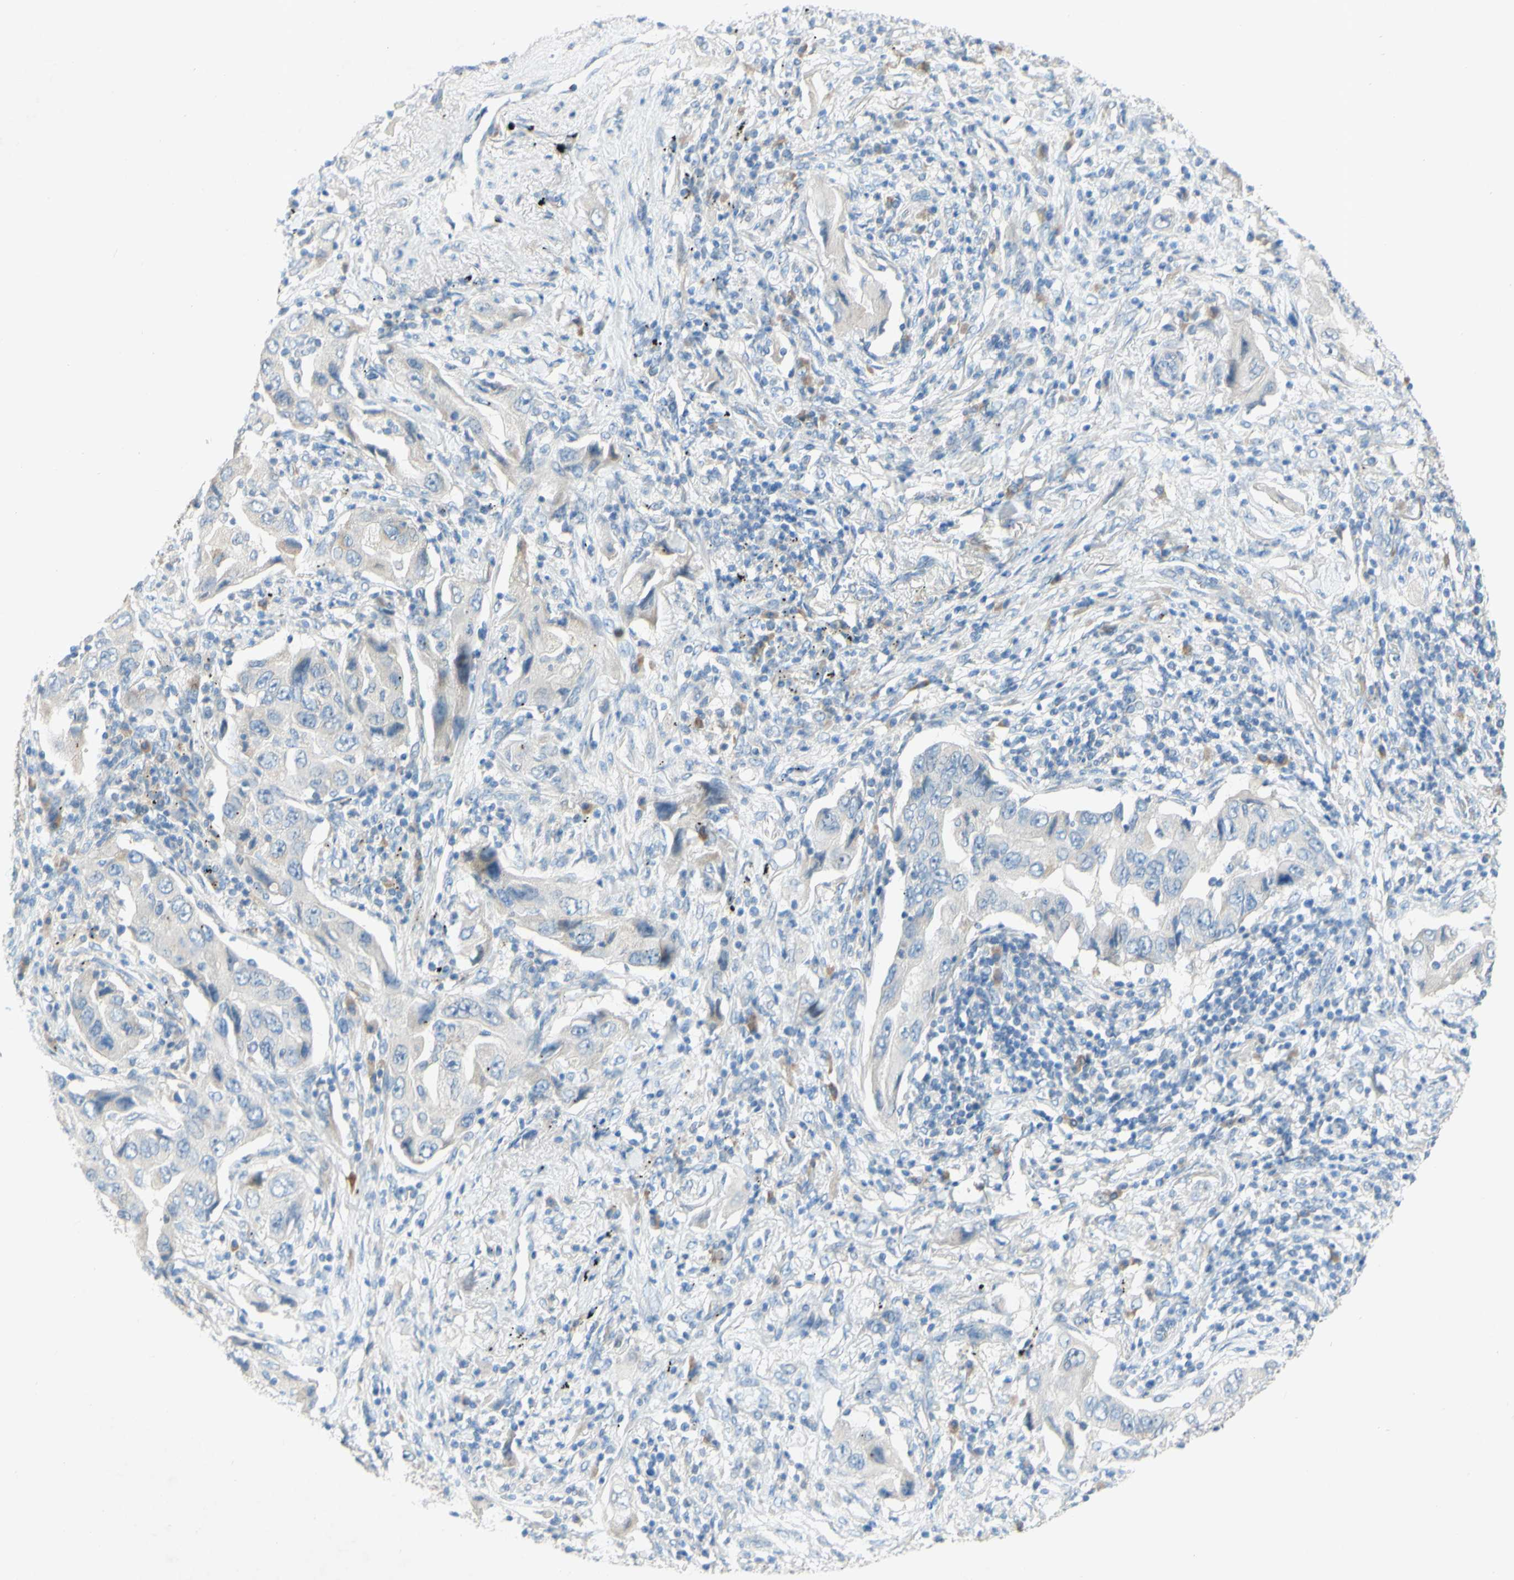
{"staining": {"intensity": "negative", "quantity": "none", "location": "none"}, "tissue": "lung cancer", "cell_type": "Tumor cells", "image_type": "cancer", "snomed": [{"axis": "morphology", "description": "Adenocarcinoma, NOS"}, {"axis": "topography", "description": "Lung"}], "caption": "A photomicrograph of human lung adenocarcinoma is negative for staining in tumor cells. (Brightfield microscopy of DAB (3,3'-diaminobenzidine) immunohistochemistry (IHC) at high magnification).", "gene": "ACADL", "patient": {"sex": "female", "age": 65}}